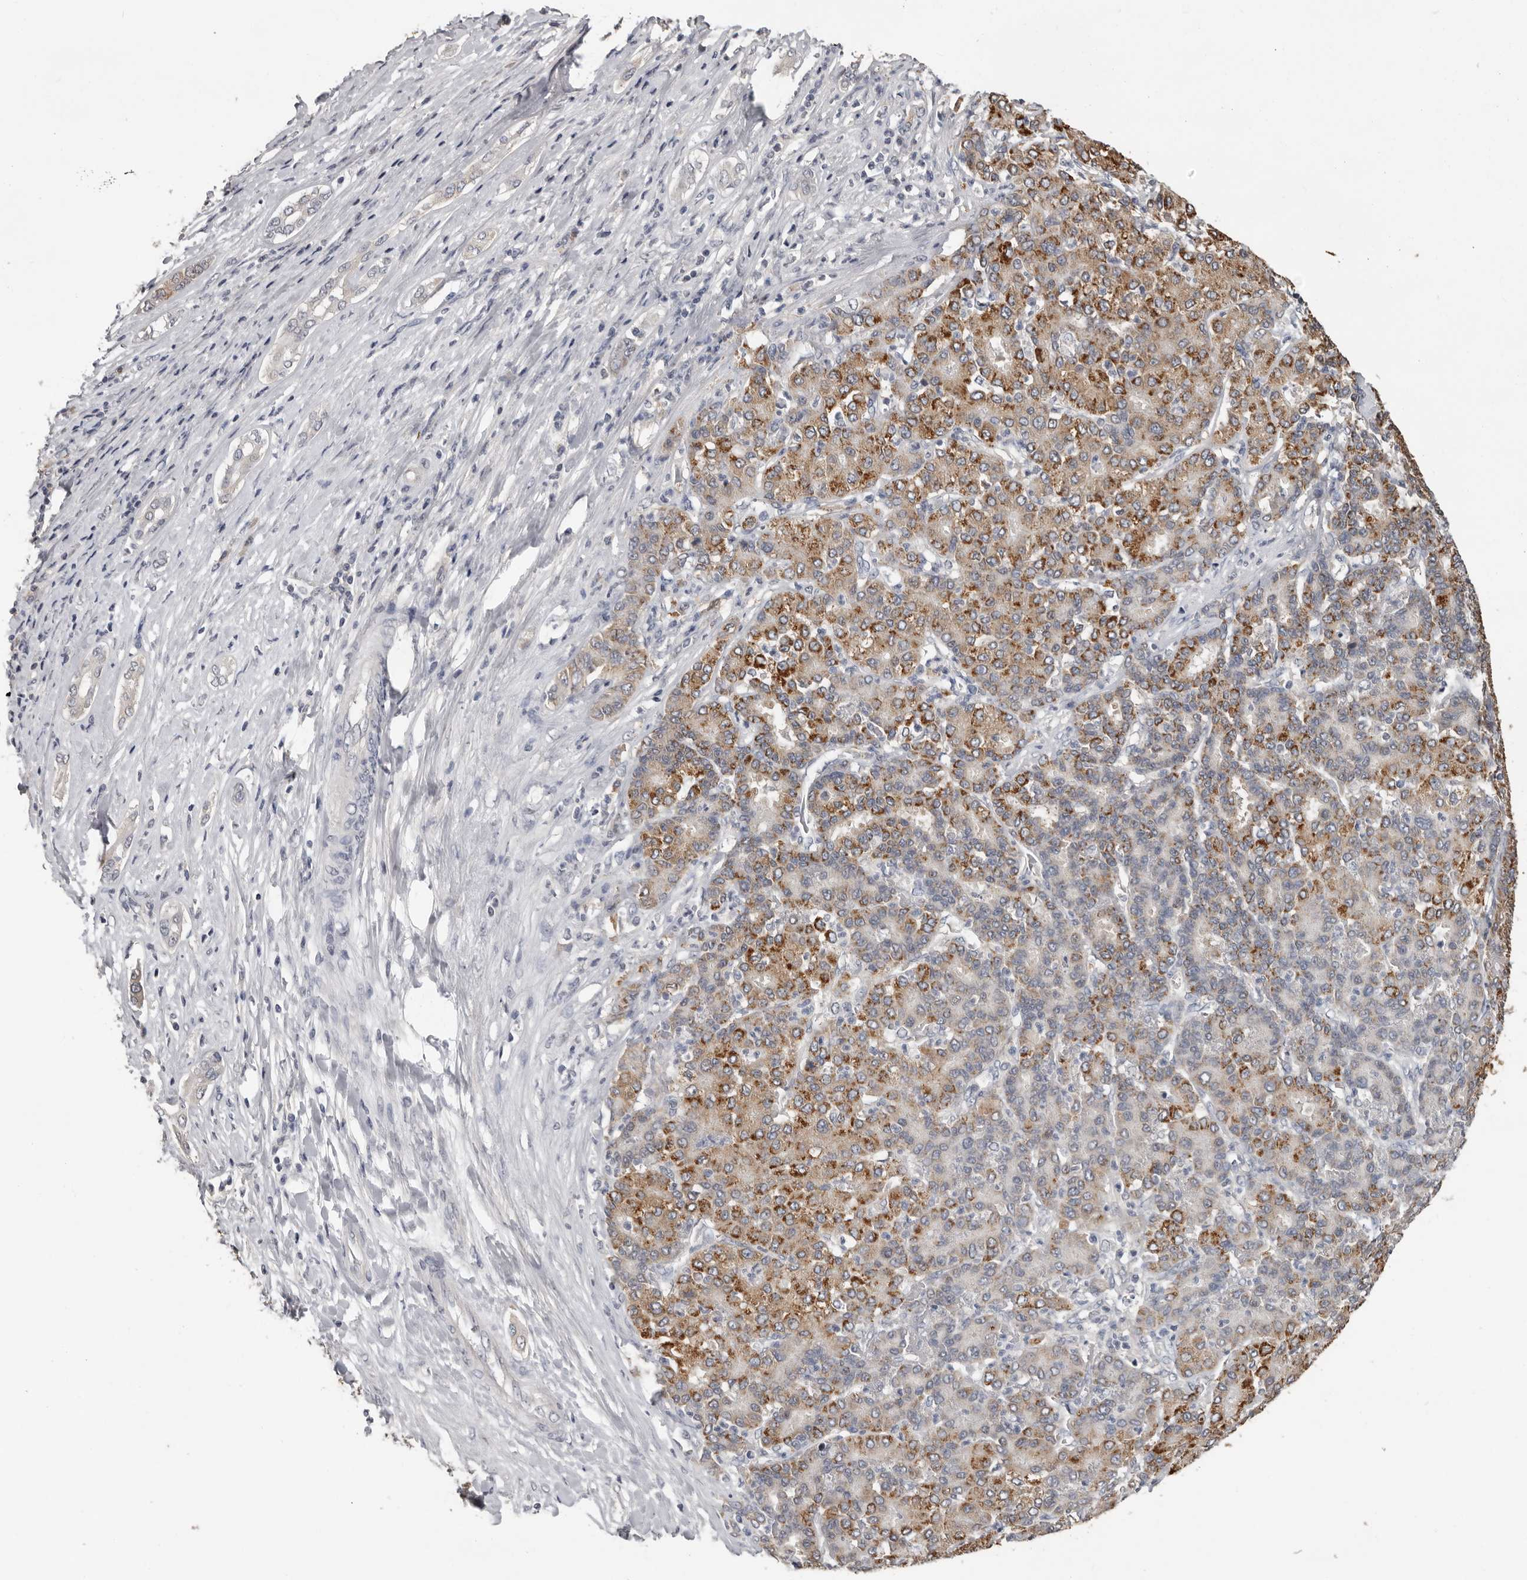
{"staining": {"intensity": "moderate", "quantity": ">75%", "location": "cytoplasmic/membranous"}, "tissue": "liver cancer", "cell_type": "Tumor cells", "image_type": "cancer", "snomed": [{"axis": "morphology", "description": "Carcinoma, Hepatocellular, NOS"}, {"axis": "topography", "description": "Liver"}], "caption": "Immunohistochemical staining of liver cancer (hepatocellular carcinoma) demonstrates medium levels of moderate cytoplasmic/membranous expression in approximately >75% of tumor cells. Ihc stains the protein in brown and the nuclei are stained blue.", "gene": "MTF1", "patient": {"sex": "male", "age": 65}}